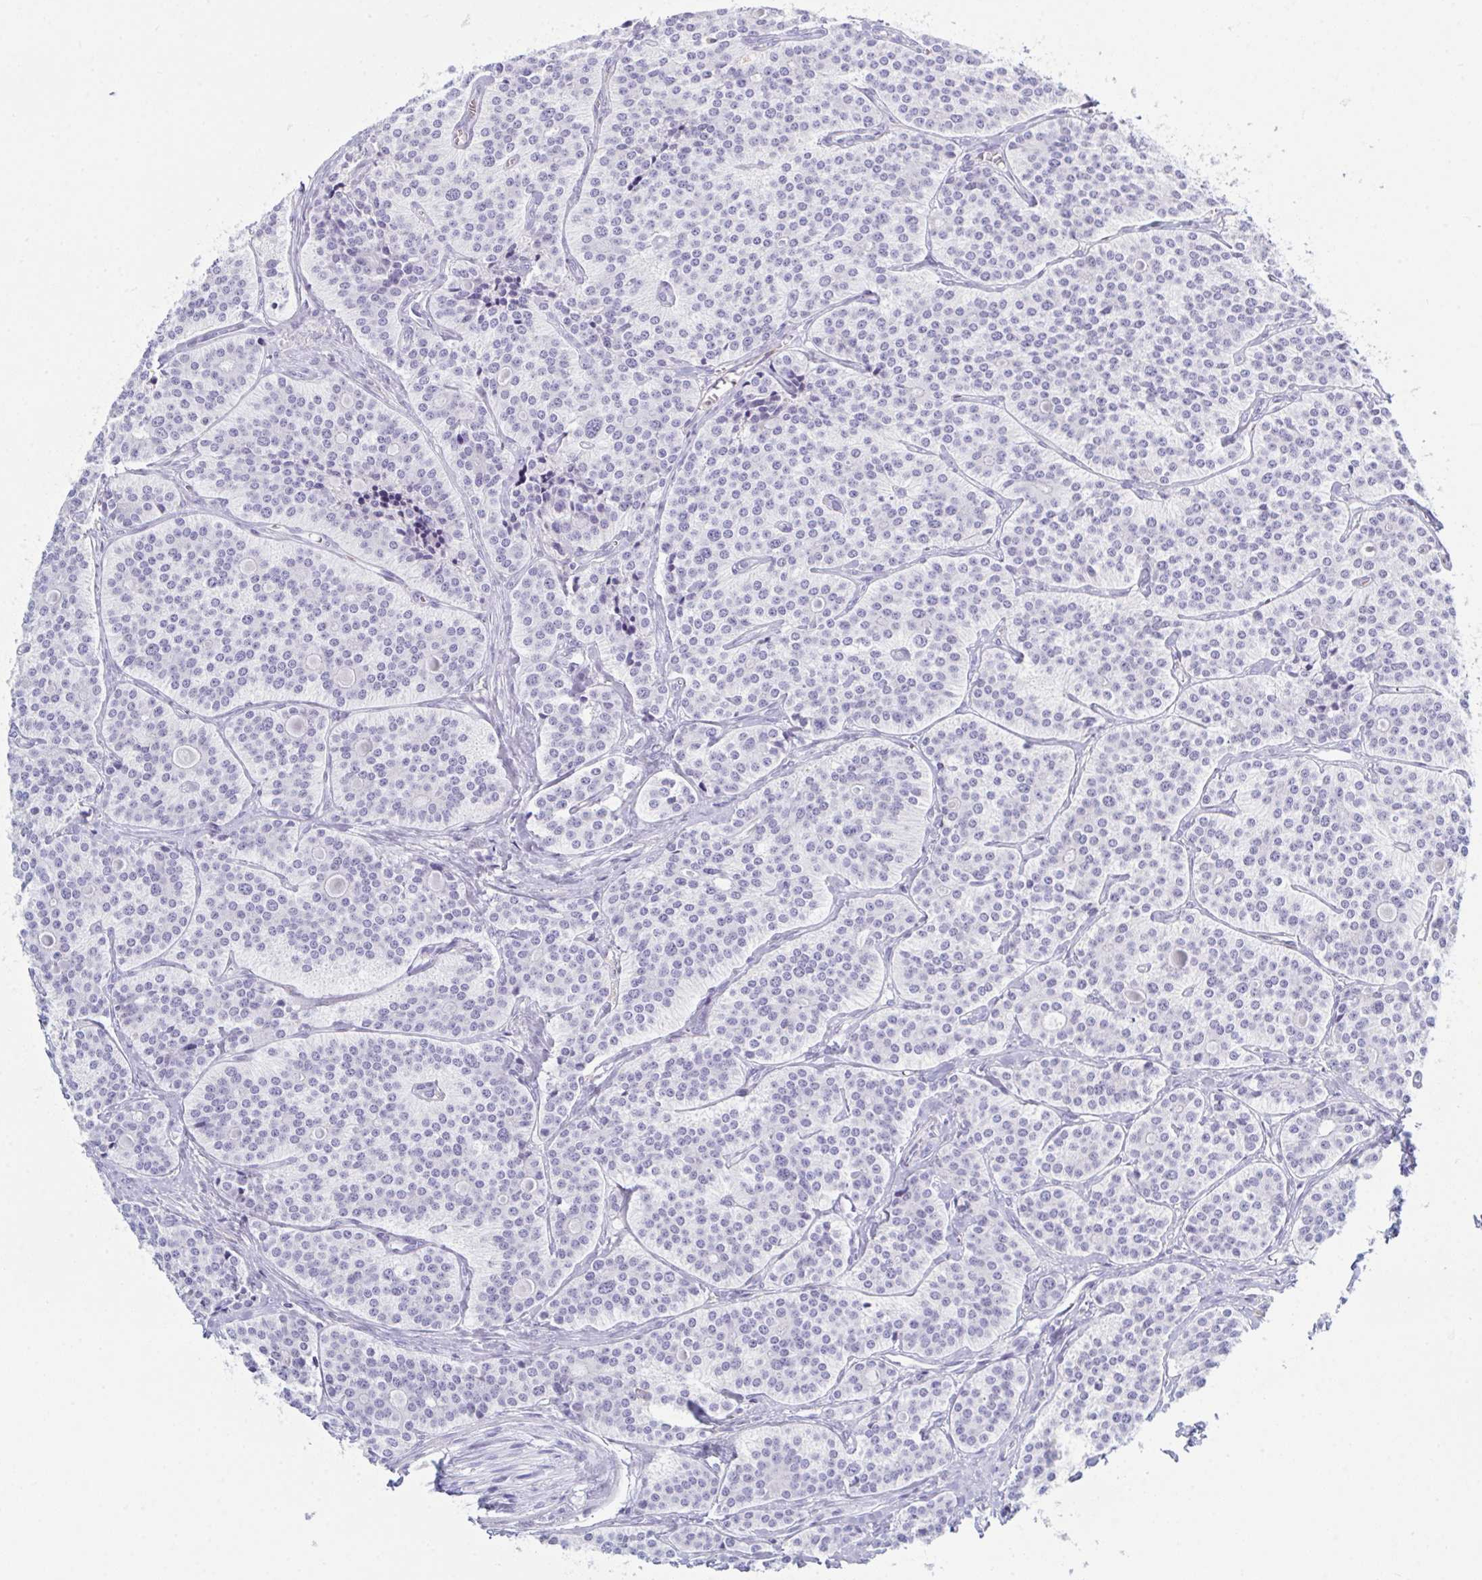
{"staining": {"intensity": "negative", "quantity": "none", "location": "none"}, "tissue": "carcinoid", "cell_type": "Tumor cells", "image_type": "cancer", "snomed": [{"axis": "morphology", "description": "Carcinoid, malignant, NOS"}, {"axis": "topography", "description": "Small intestine"}], "caption": "A high-resolution micrograph shows IHC staining of carcinoid, which reveals no significant expression in tumor cells.", "gene": "MYO1F", "patient": {"sex": "male", "age": 63}}